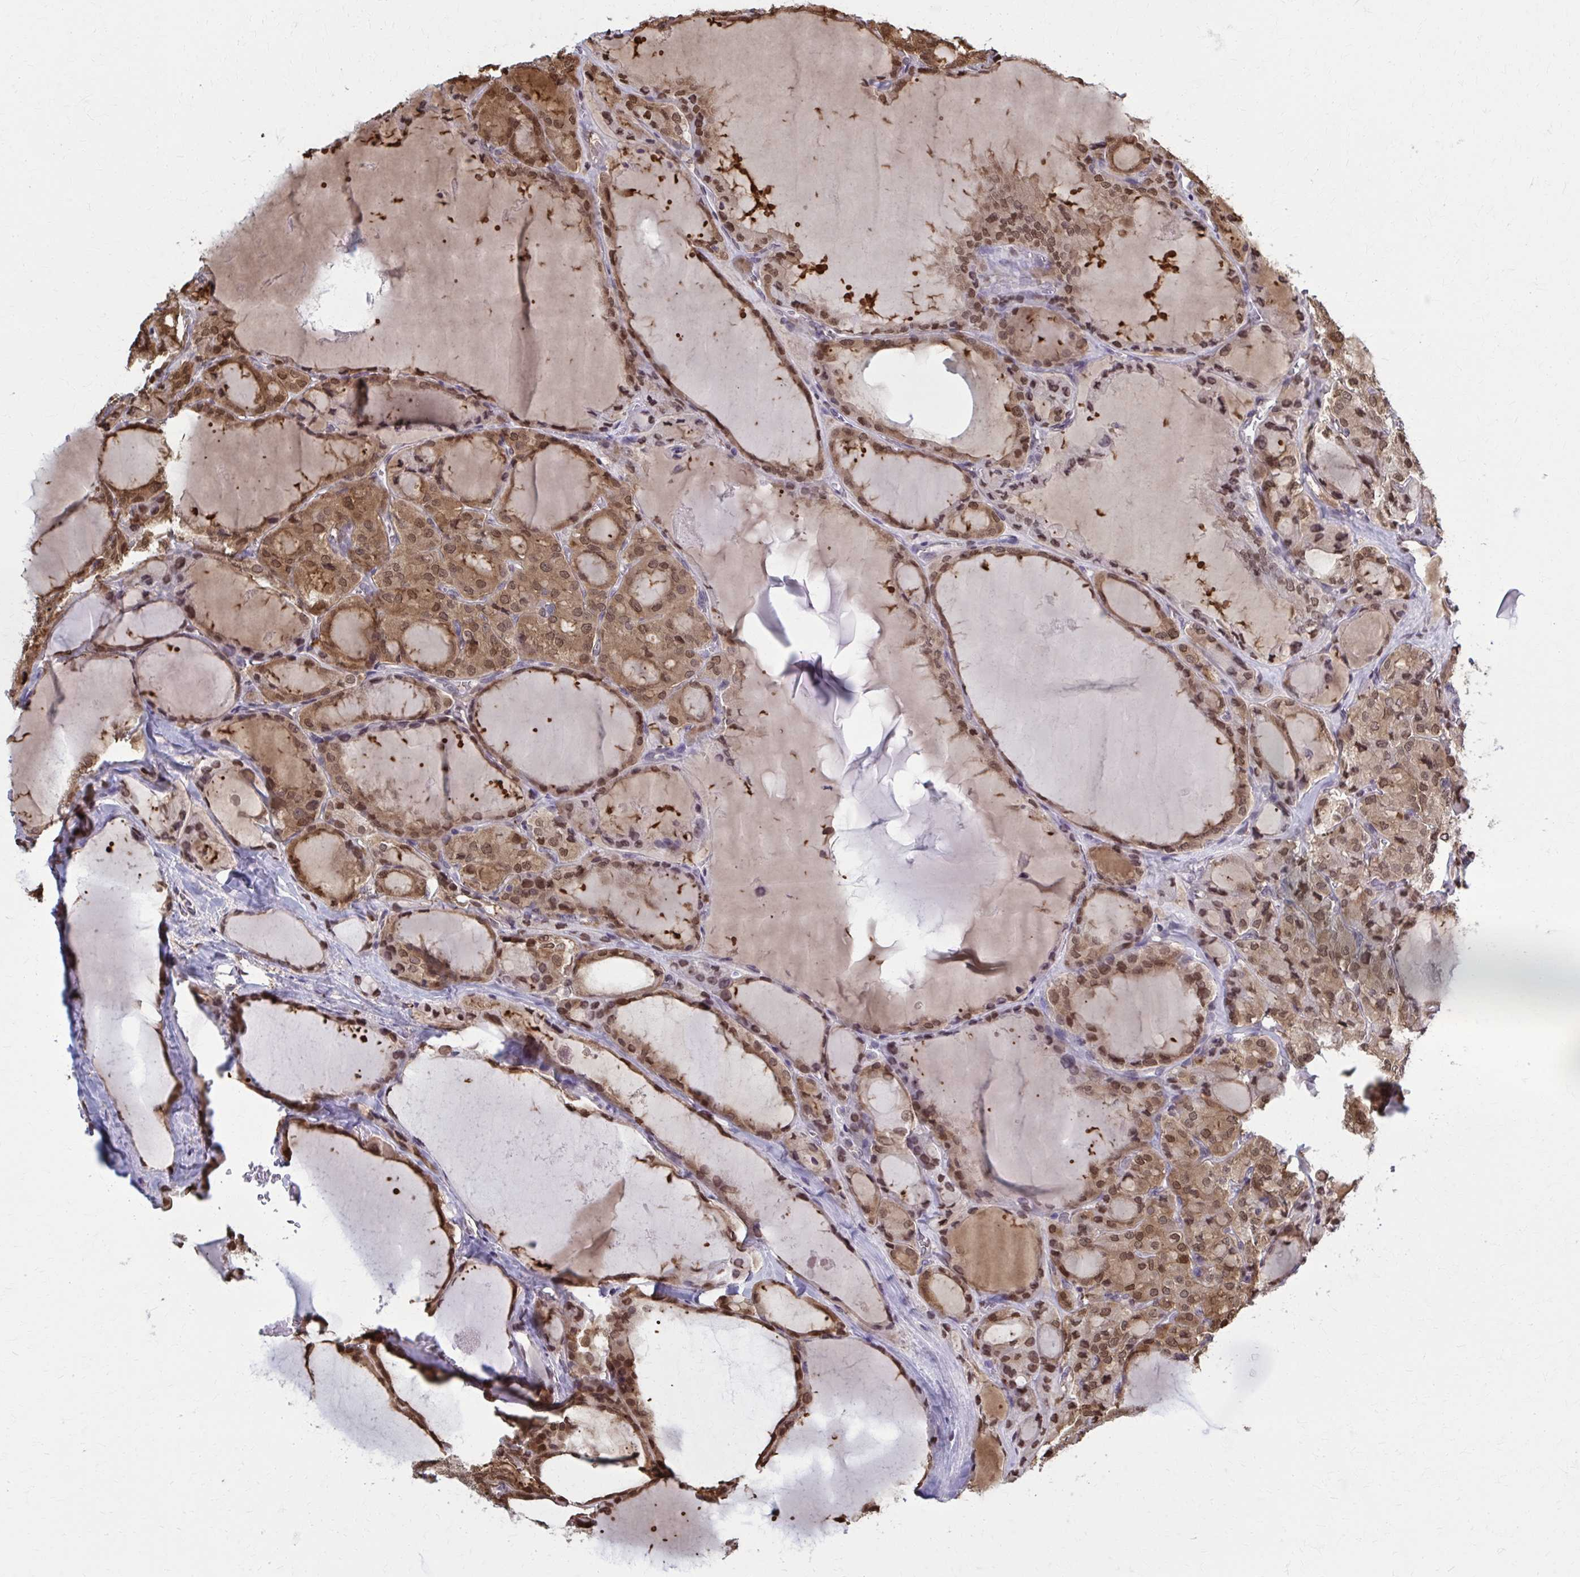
{"staining": {"intensity": "moderate", "quantity": ">75%", "location": "cytoplasmic/membranous,nuclear"}, "tissue": "thyroid cancer", "cell_type": "Tumor cells", "image_type": "cancer", "snomed": [{"axis": "morphology", "description": "Papillary adenocarcinoma, NOS"}, {"axis": "topography", "description": "Thyroid gland"}], "caption": "Protein staining demonstrates moderate cytoplasmic/membranous and nuclear expression in approximately >75% of tumor cells in papillary adenocarcinoma (thyroid). (DAB IHC with brightfield microscopy, high magnification).", "gene": "MDH1", "patient": {"sex": "male", "age": 87}}